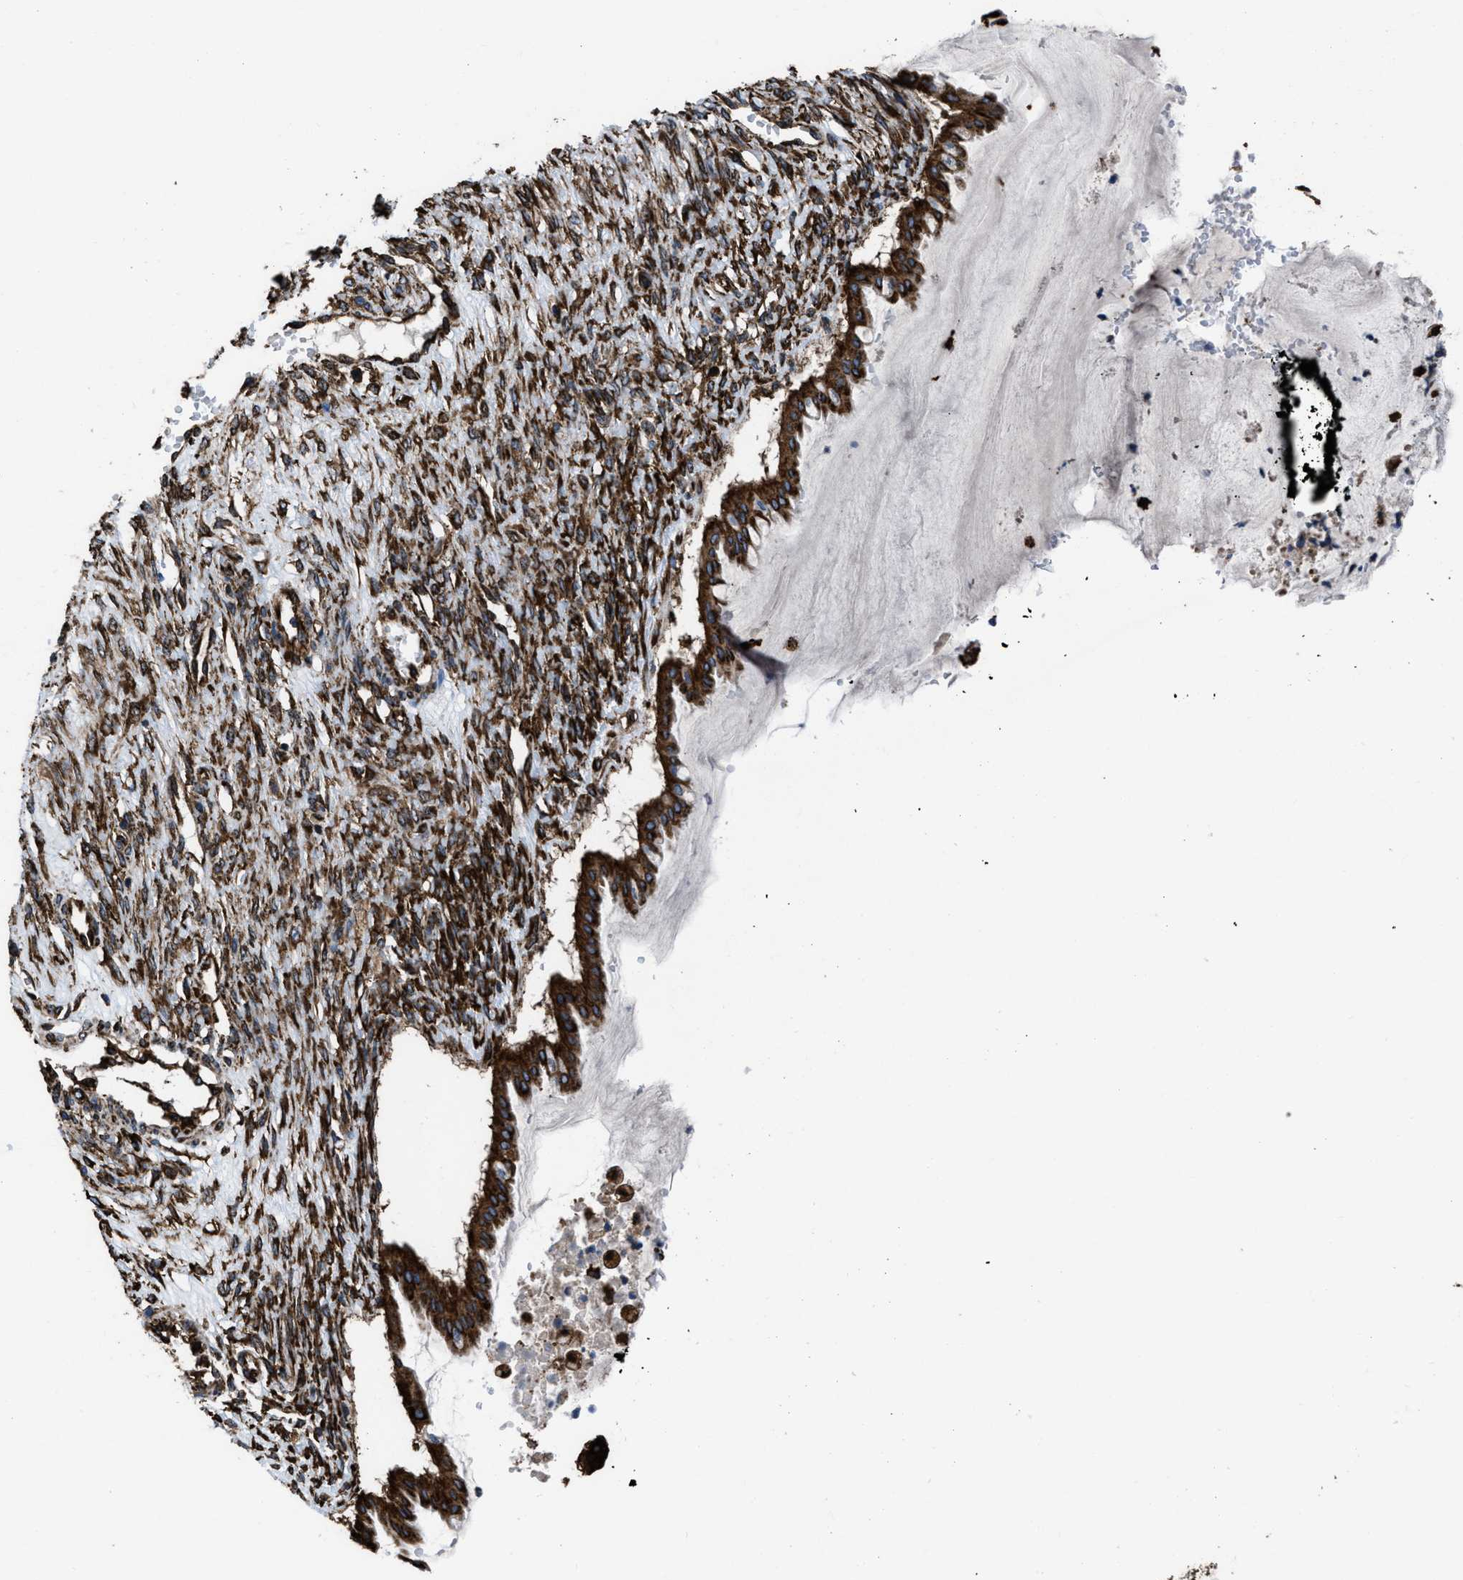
{"staining": {"intensity": "strong", "quantity": ">75%", "location": "cytoplasmic/membranous"}, "tissue": "ovarian cancer", "cell_type": "Tumor cells", "image_type": "cancer", "snomed": [{"axis": "morphology", "description": "Cystadenocarcinoma, mucinous, NOS"}, {"axis": "topography", "description": "Ovary"}], "caption": "This histopathology image reveals immunohistochemistry (IHC) staining of human ovarian cancer (mucinous cystadenocarcinoma), with high strong cytoplasmic/membranous staining in approximately >75% of tumor cells.", "gene": "CAPRIN1", "patient": {"sex": "female", "age": 73}}